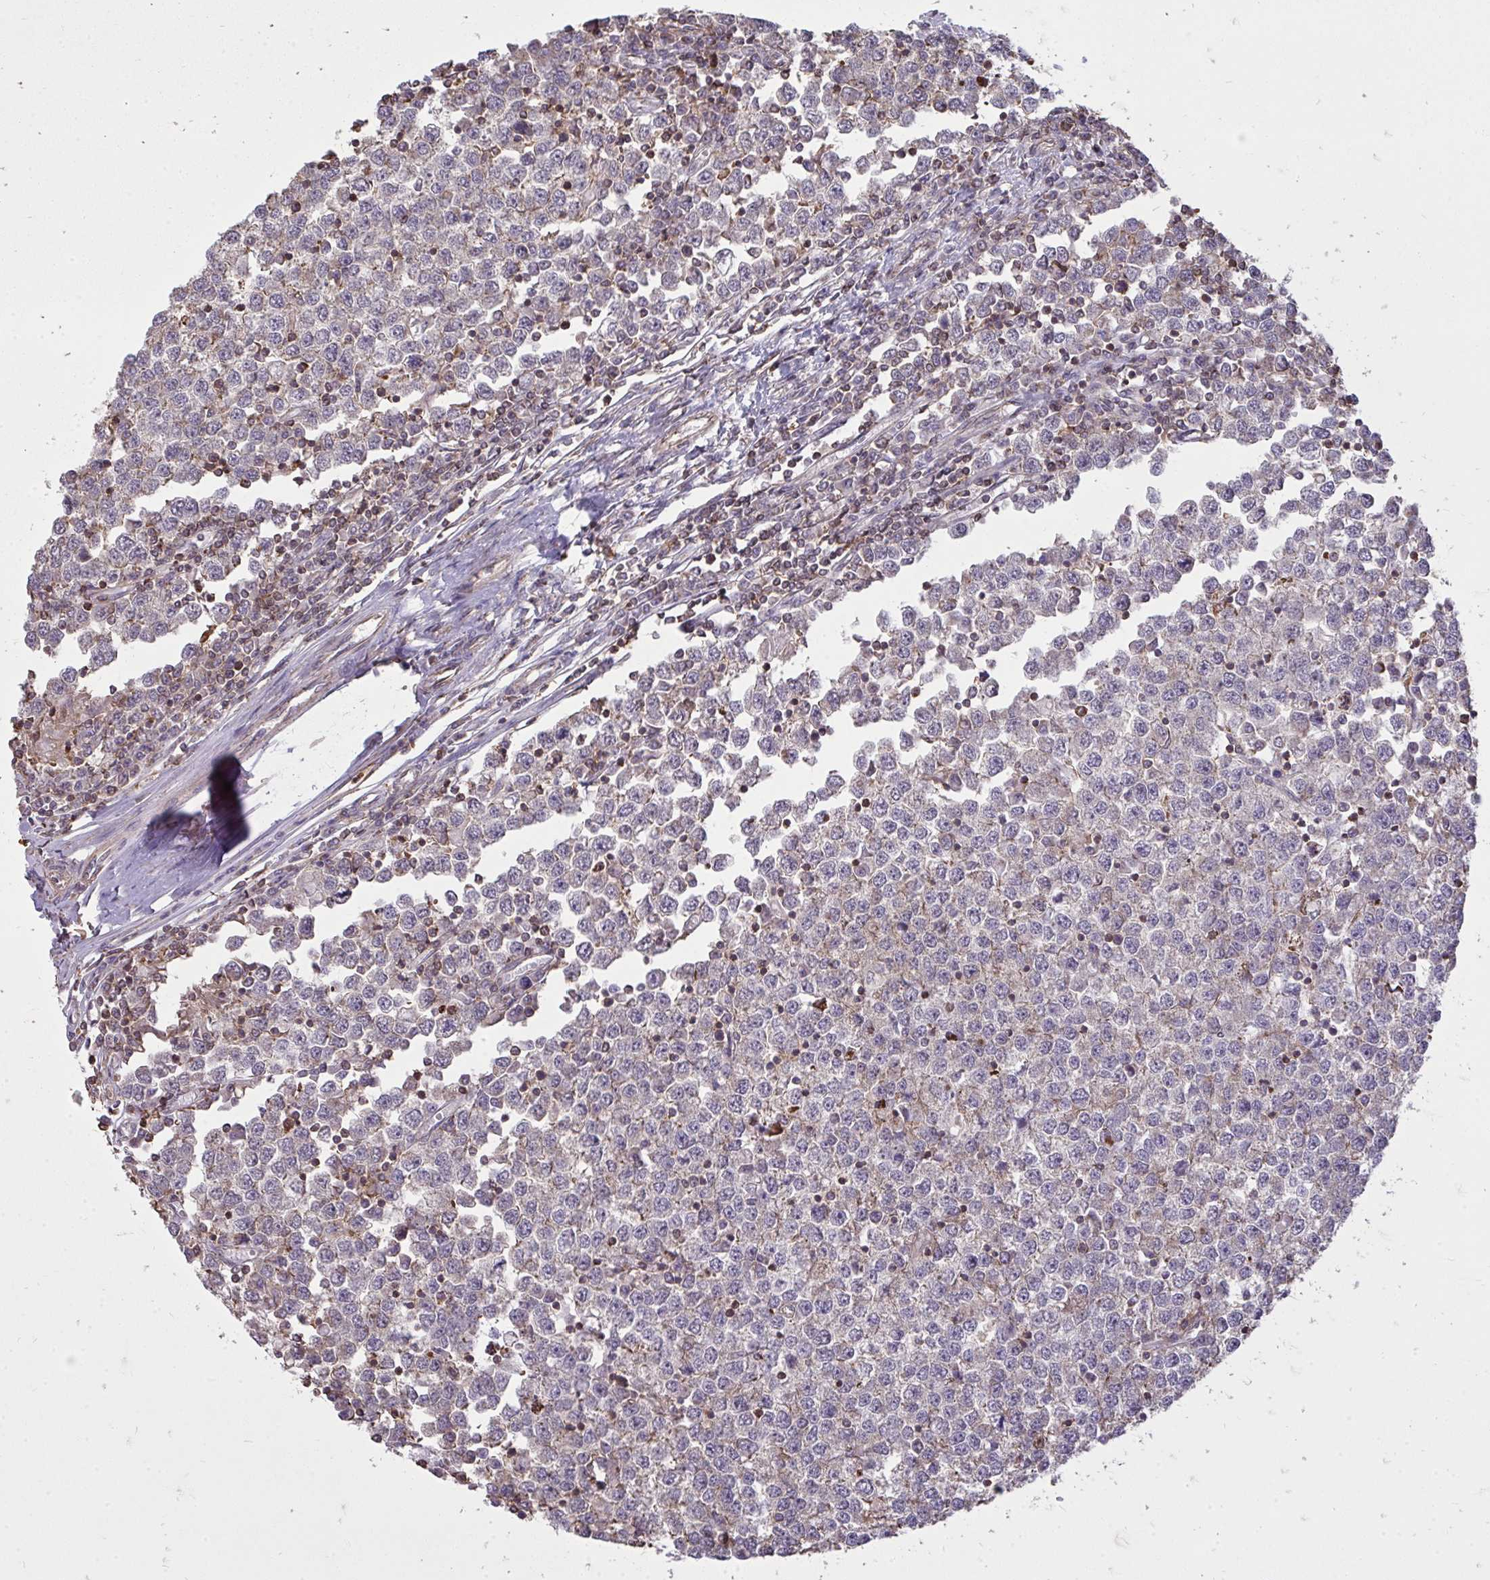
{"staining": {"intensity": "negative", "quantity": "none", "location": "none"}, "tissue": "testis cancer", "cell_type": "Tumor cells", "image_type": "cancer", "snomed": [{"axis": "morphology", "description": "Seminoma, NOS"}, {"axis": "topography", "description": "Testis"}], "caption": "Immunohistochemical staining of human testis cancer (seminoma) shows no significant staining in tumor cells.", "gene": "SLC7A5", "patient": {"sex": "male", "age": 65}}